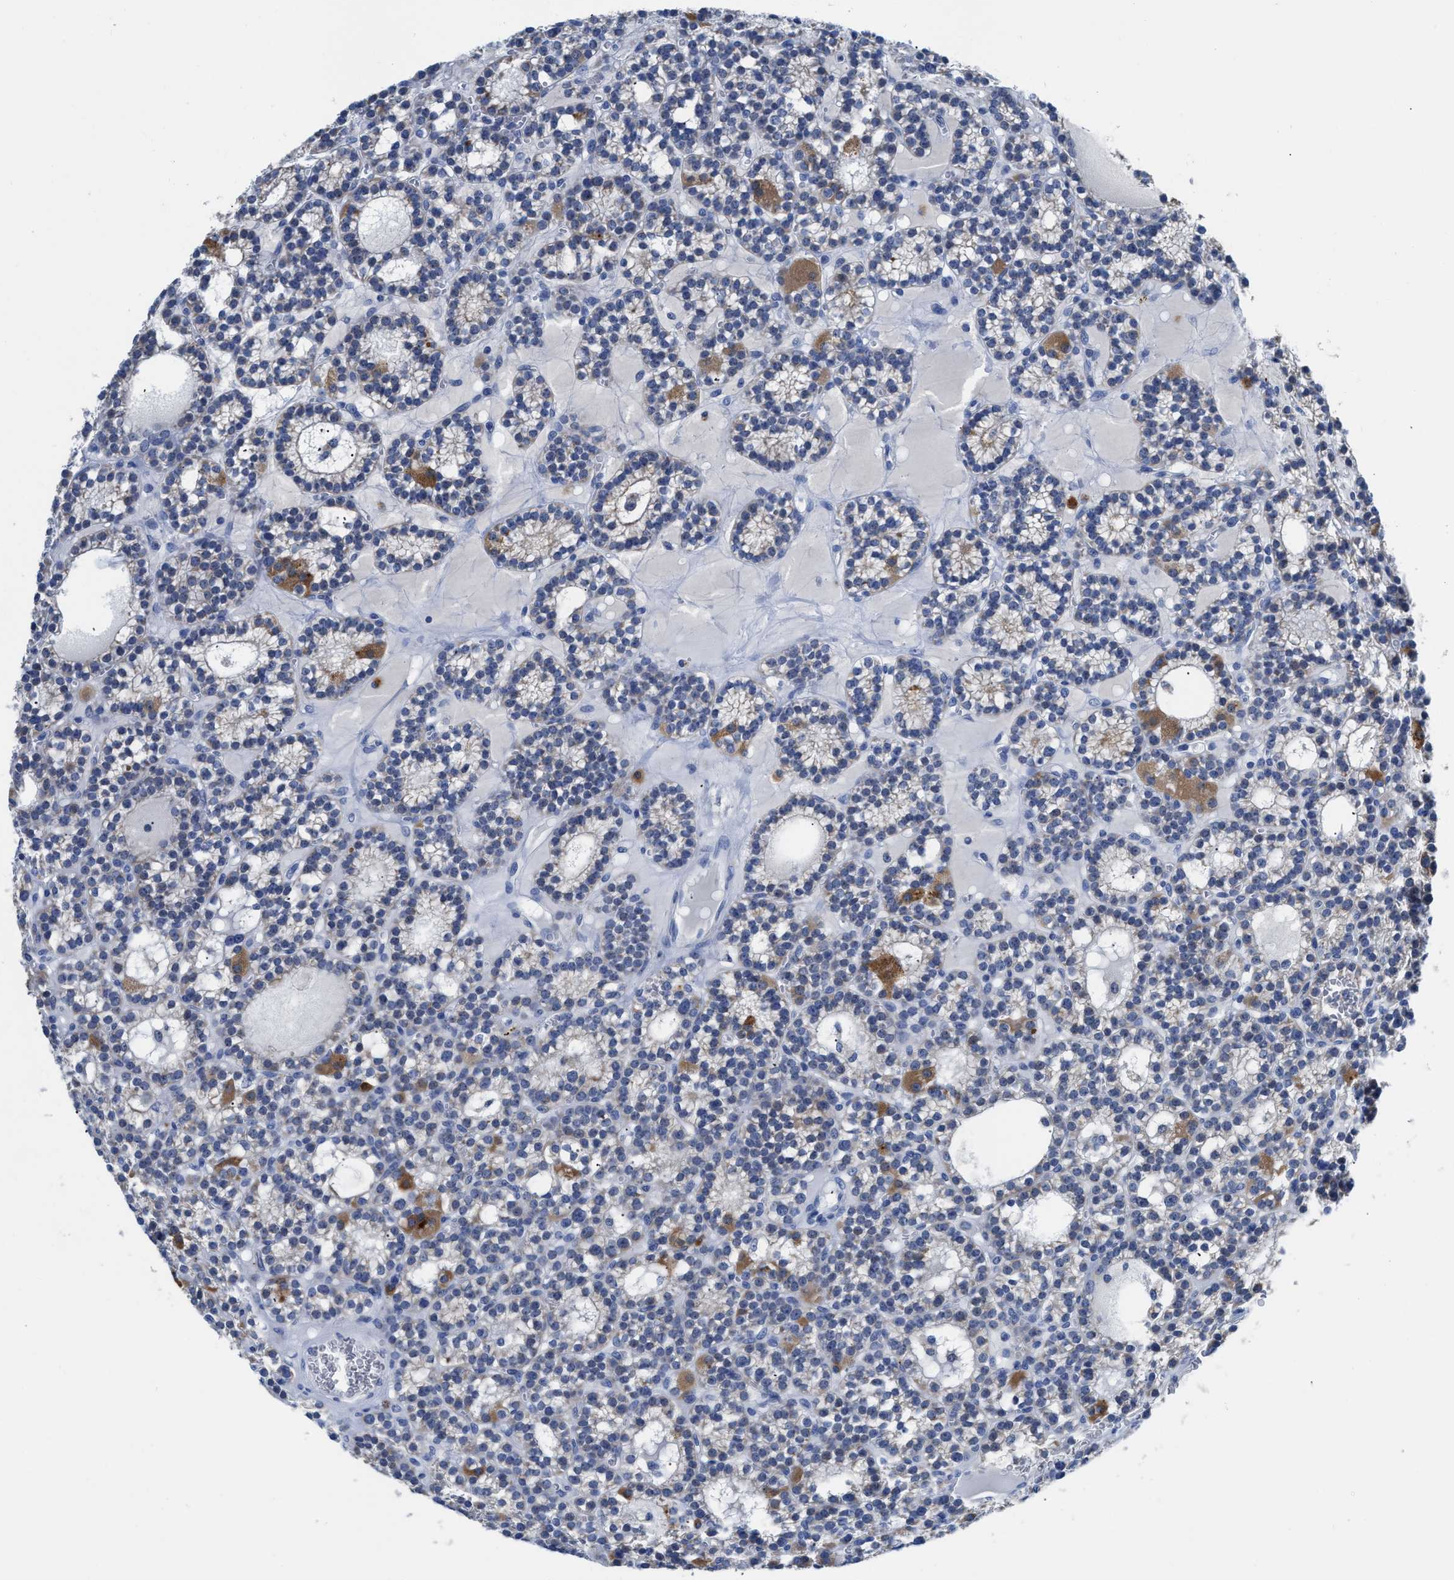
{"staining": {"intensity": "negative", "quantity": "none", "location": "none"}, "tissue": "parathyroid gland", "cell_type": "Glandular cells", "image_type": "normal", "snomed": [{"axis": "morphology", "description": "Normal tissue, NOS"}, {"axis": "morphology", "description": "Adenoma, NOS"}, {"axis": "topography", "description": "Parathyroid gland"}], "caption": "The histopathology image displays no staining of glandular cells in normal parathyroid gland.", "gene": "ETFA", "patient": {"sex": "female", "age": 58}}